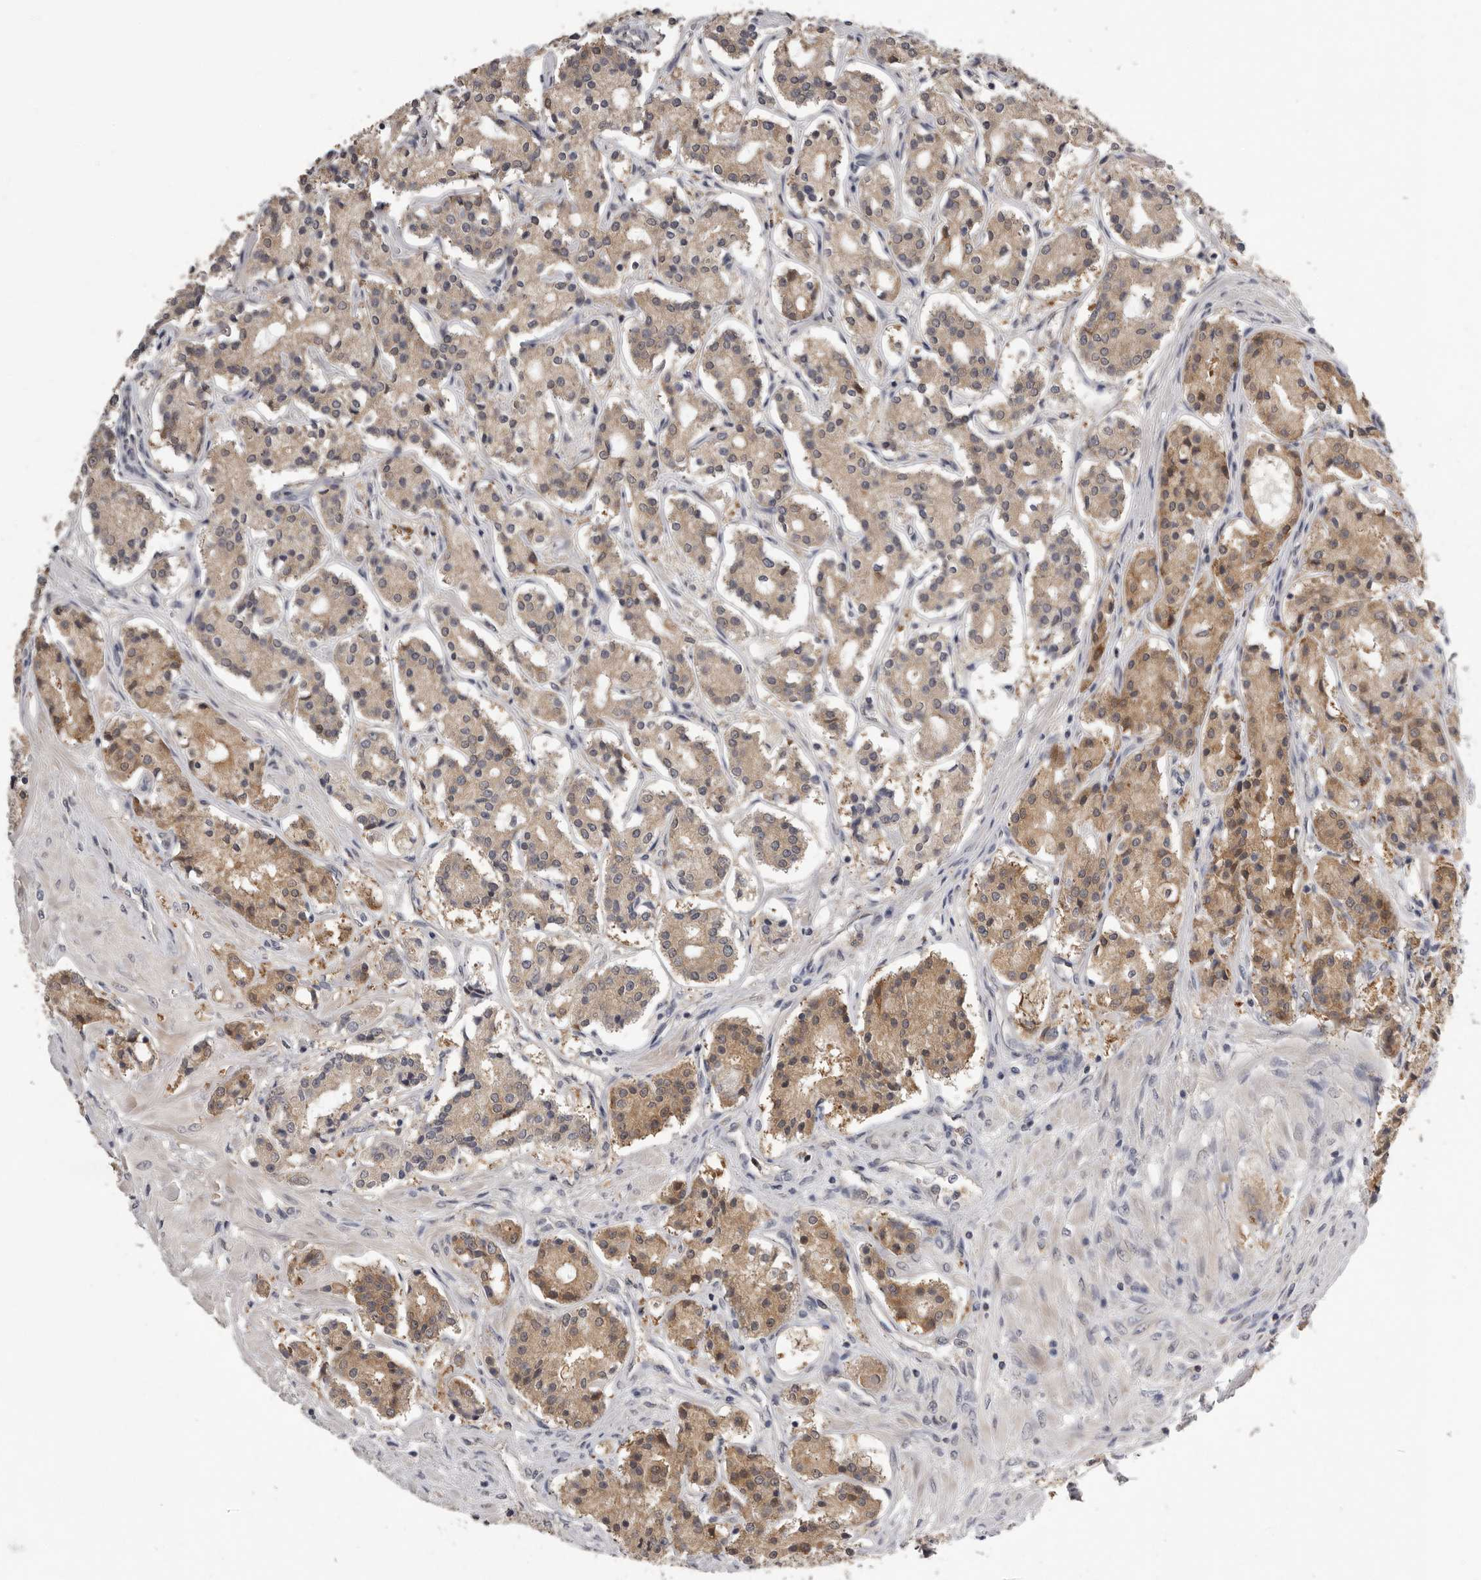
{"staining": {"intensity": "moderate", "quantity": ">75%", "location": "cytoplasmic/membranous"}, "tissue": "prostate cancer", "cell_type": "Tumor cells", "image_type": "cancer", "snomed": [{"axis": "morphology", "description": "Adenocarcinoma, High grade"}, {"axis": "topography", "description": "Prostate"}], "caption": "An immunohistochemistry photomicrograph of neoplastic tissue is shown. Protein staining in brown highlights moderate cytoplasmic/membranous positivity in prostate adenocarcinoma (high-grade) within tumor cells. (DAB IHC, brown staining for protein, blue staining for nuclei).", "gene": "RALGPS2", "patient": {"sex": "male", "age": 60}}